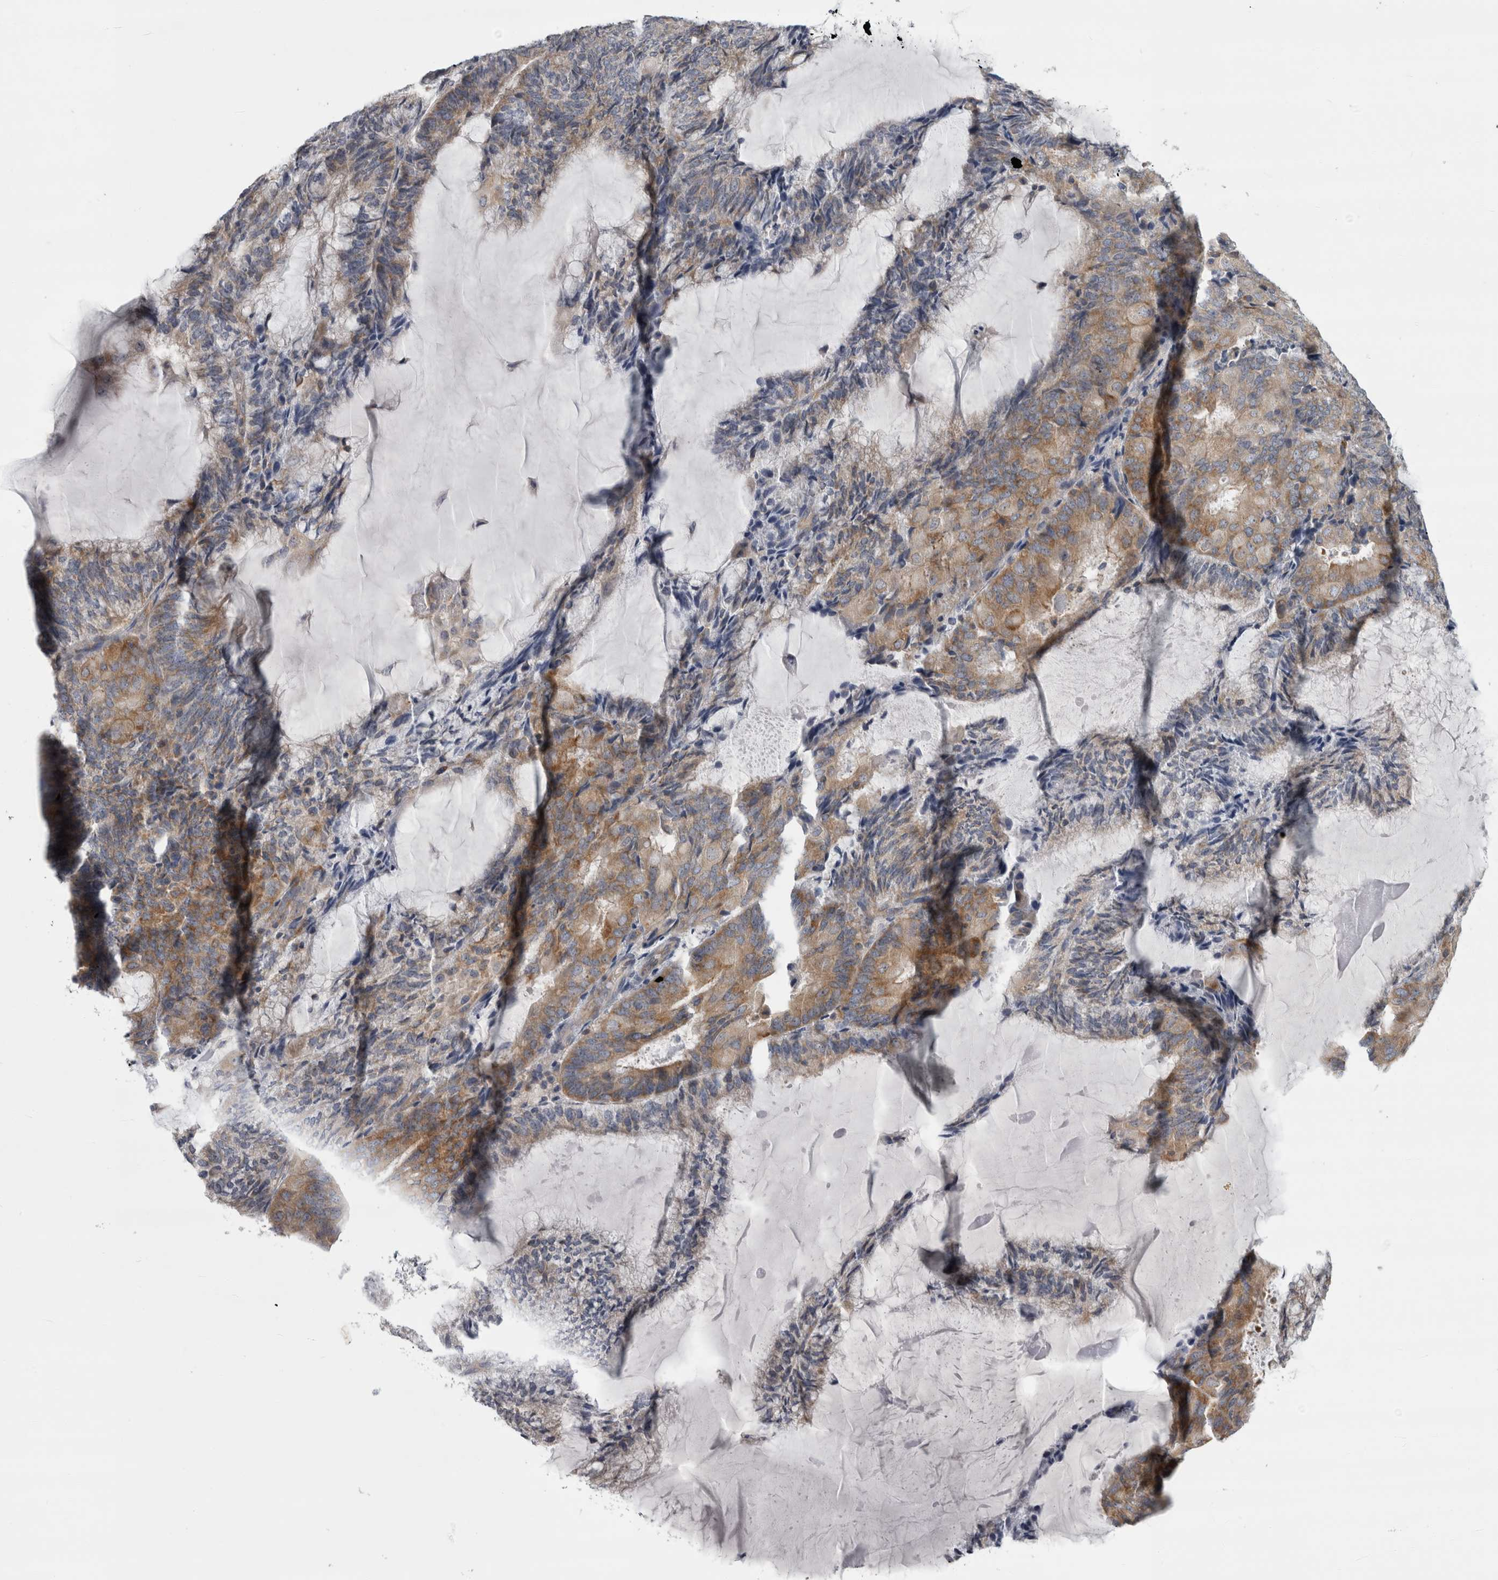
{"staining": {"intensity": "moderate", "quantity": ">75%", "location": "cytoplasmic/membranous"}, "tissue": "endometrial cancer", "cell_type": "Tumor cells", "image_type": "cancer", "snomed": [{"axis": "morphology", "description": "Adenocarcinoma, NOS"}, {"axis": "topography", "description": "Endometrium"}], "caption": "Endometrial adenocarcinoma was stained to show a protein in brown. There is medium levels of moderate cytoplasmic/membranous positivity in approximately >75% of tumor cells.", "gene": "PRRC2C", "patient": {"sex": "female", "age": 81}}